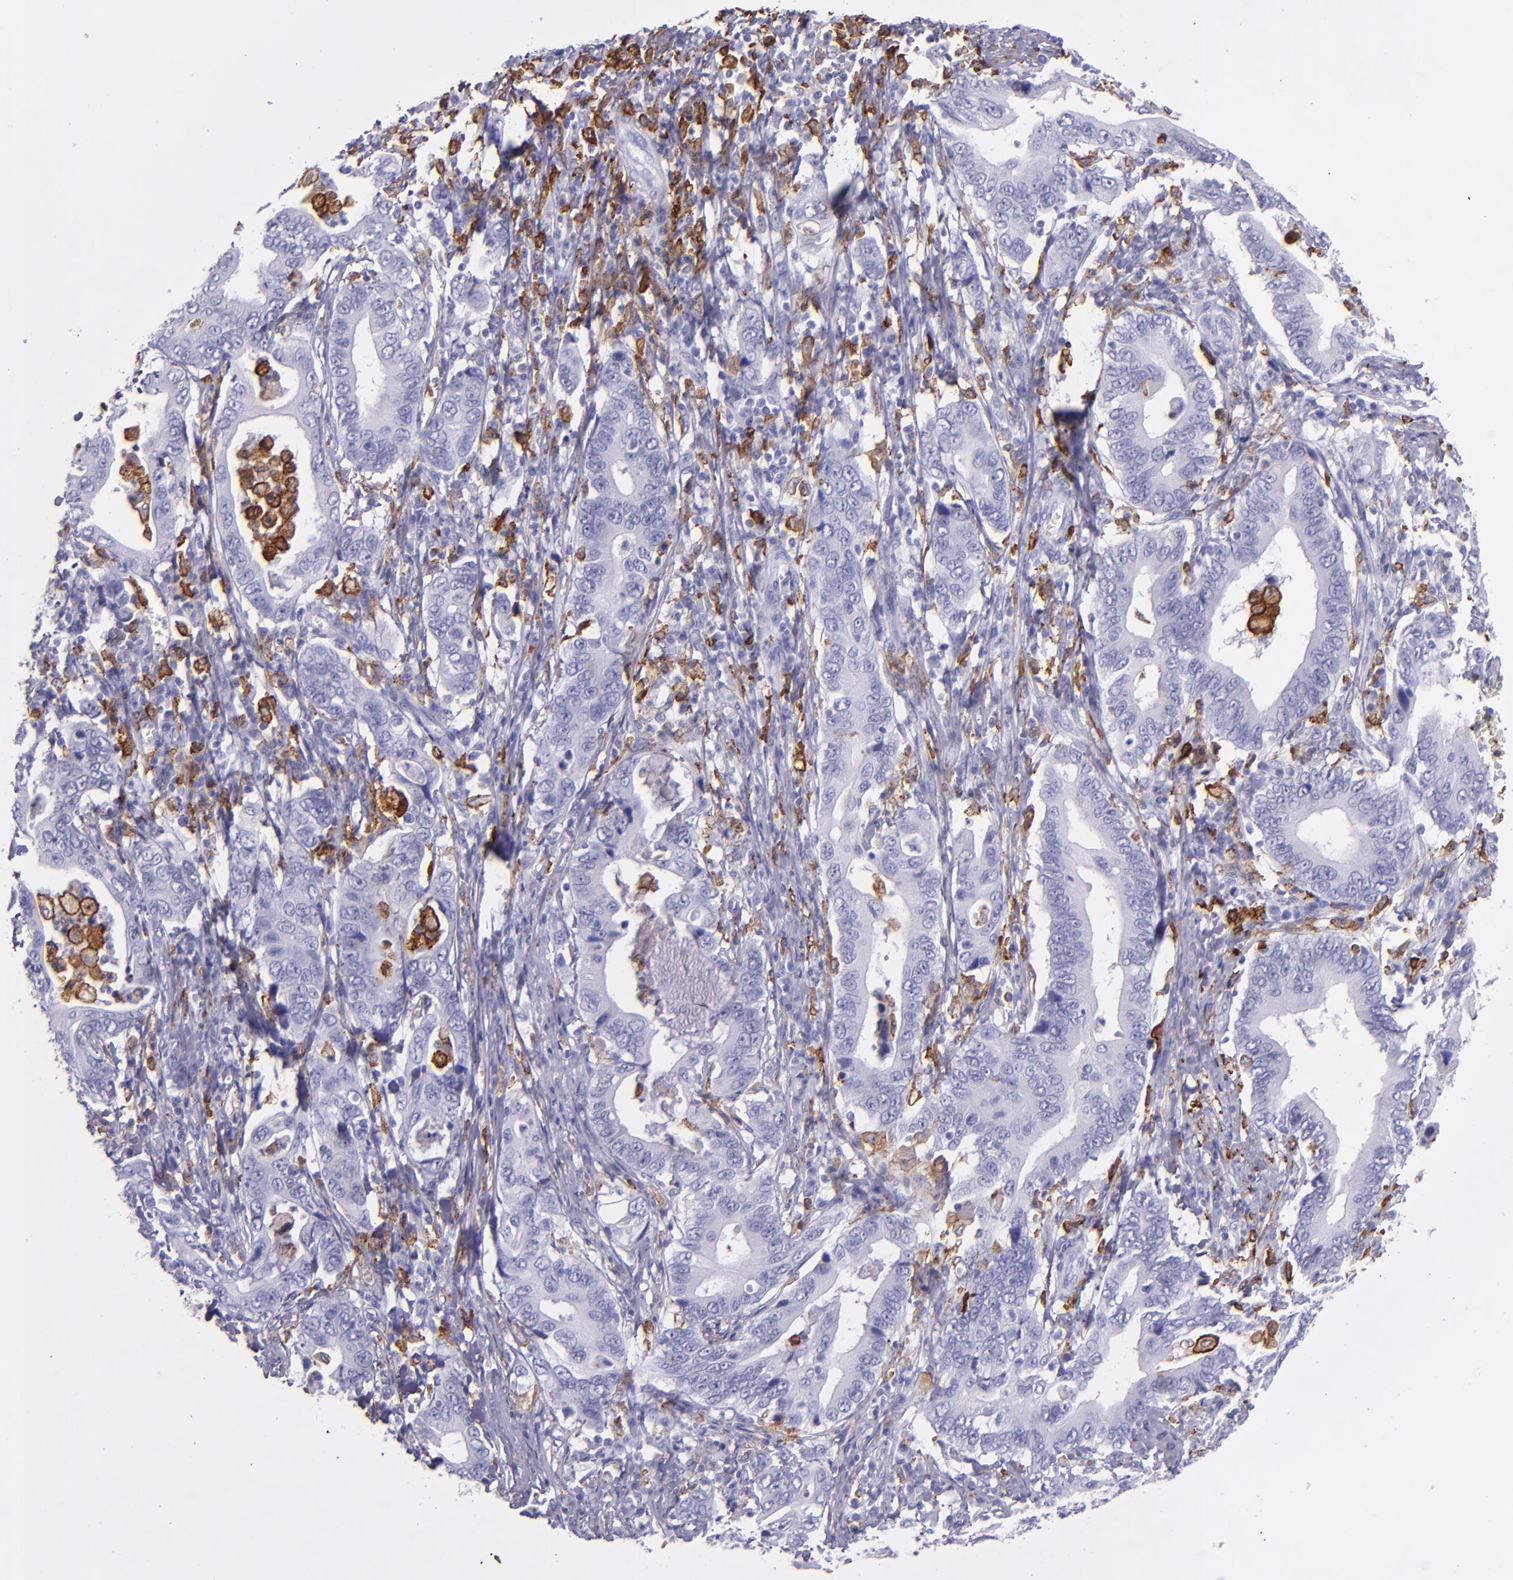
{"staining": {"intensity": "negative", "quantity": "none", "location": "none"}, "tissue": "stomach cancer", "cell_type": "Tumor cells", "image_type": "cancer", "snomed": [{"axis": "morphology", "description": "Adenocarcinoma, NOS"}, {"axis": "topography", "description": "Stomach, upper"}], "caption": "IHC histopathology image of neoplastic tissue: human stomach adenocarcinoma stained with DAB displays no significant protein staining in tumor cells.", "gene": "CD163", "patient": {"sex": "male", "age": 63}}